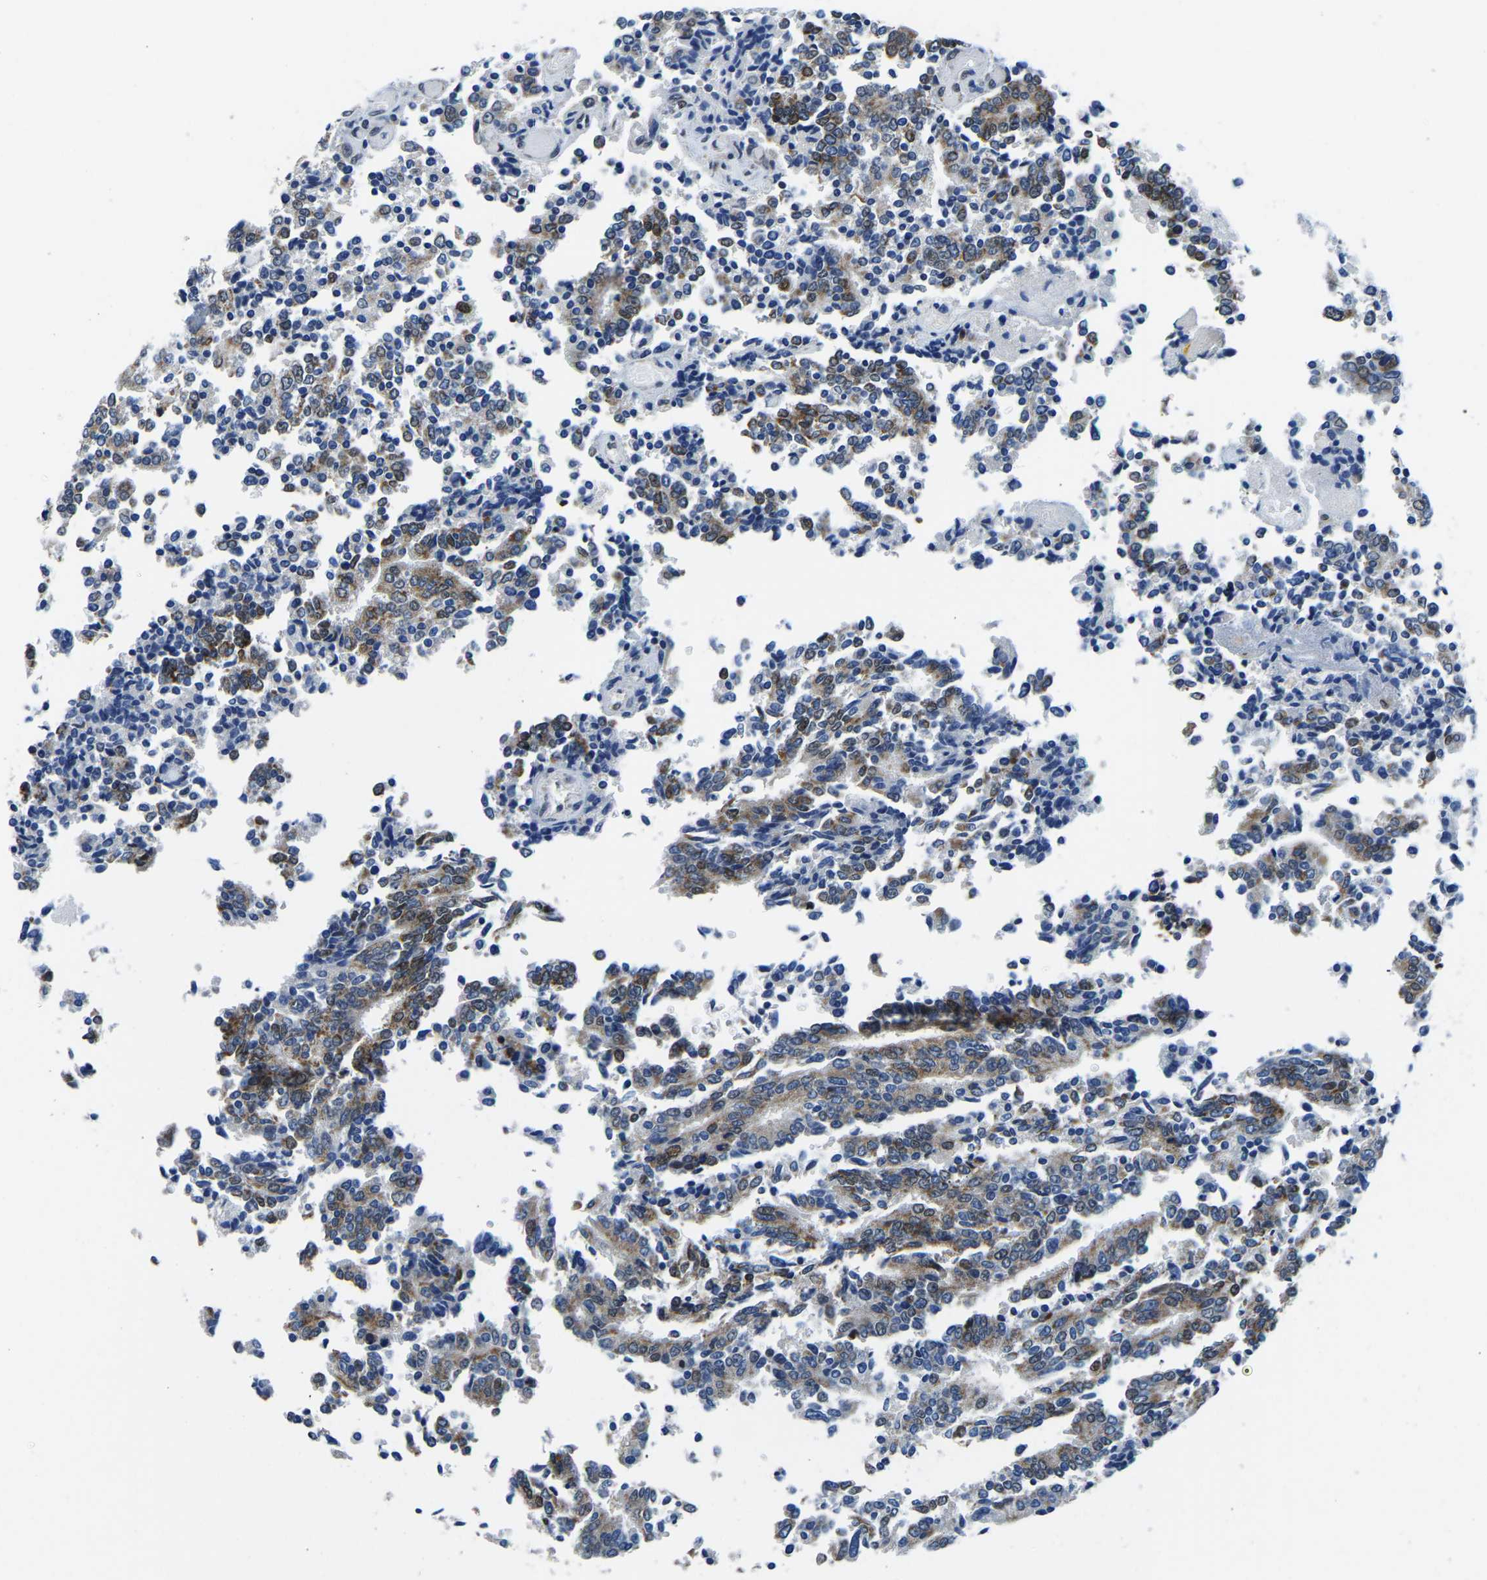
{"staining": {"intensity": "moderate", "quantity": ">75%", "location": "cytoplasmic/membranous,nuclear"}, "tissue": "prostate cancer", "cell_type": "Tumor cells", "image_type": "cancer", "snomed": [{"axis": "morphology", "description": "Normal tissue, NOS"}, {"axis": "morphology", "description": "Adenocarcinoma, High grade"}, {"axis": "topography", "description": "Prostate"}, {"axis": "topography", "description": "Seminal veicle"}], "caption": "Brown immunohistochemical staining in human prostate cancer displays moderate cytoplasmic/membranous and nuclear staining in approximately >75% of tumor cells. Immunohistochemistry (ihc) stains the protein of interest in brown and the nuclei are stained blue.", "gene": "BNIP3L", "patient": {"sex": "male", "age": 55}}